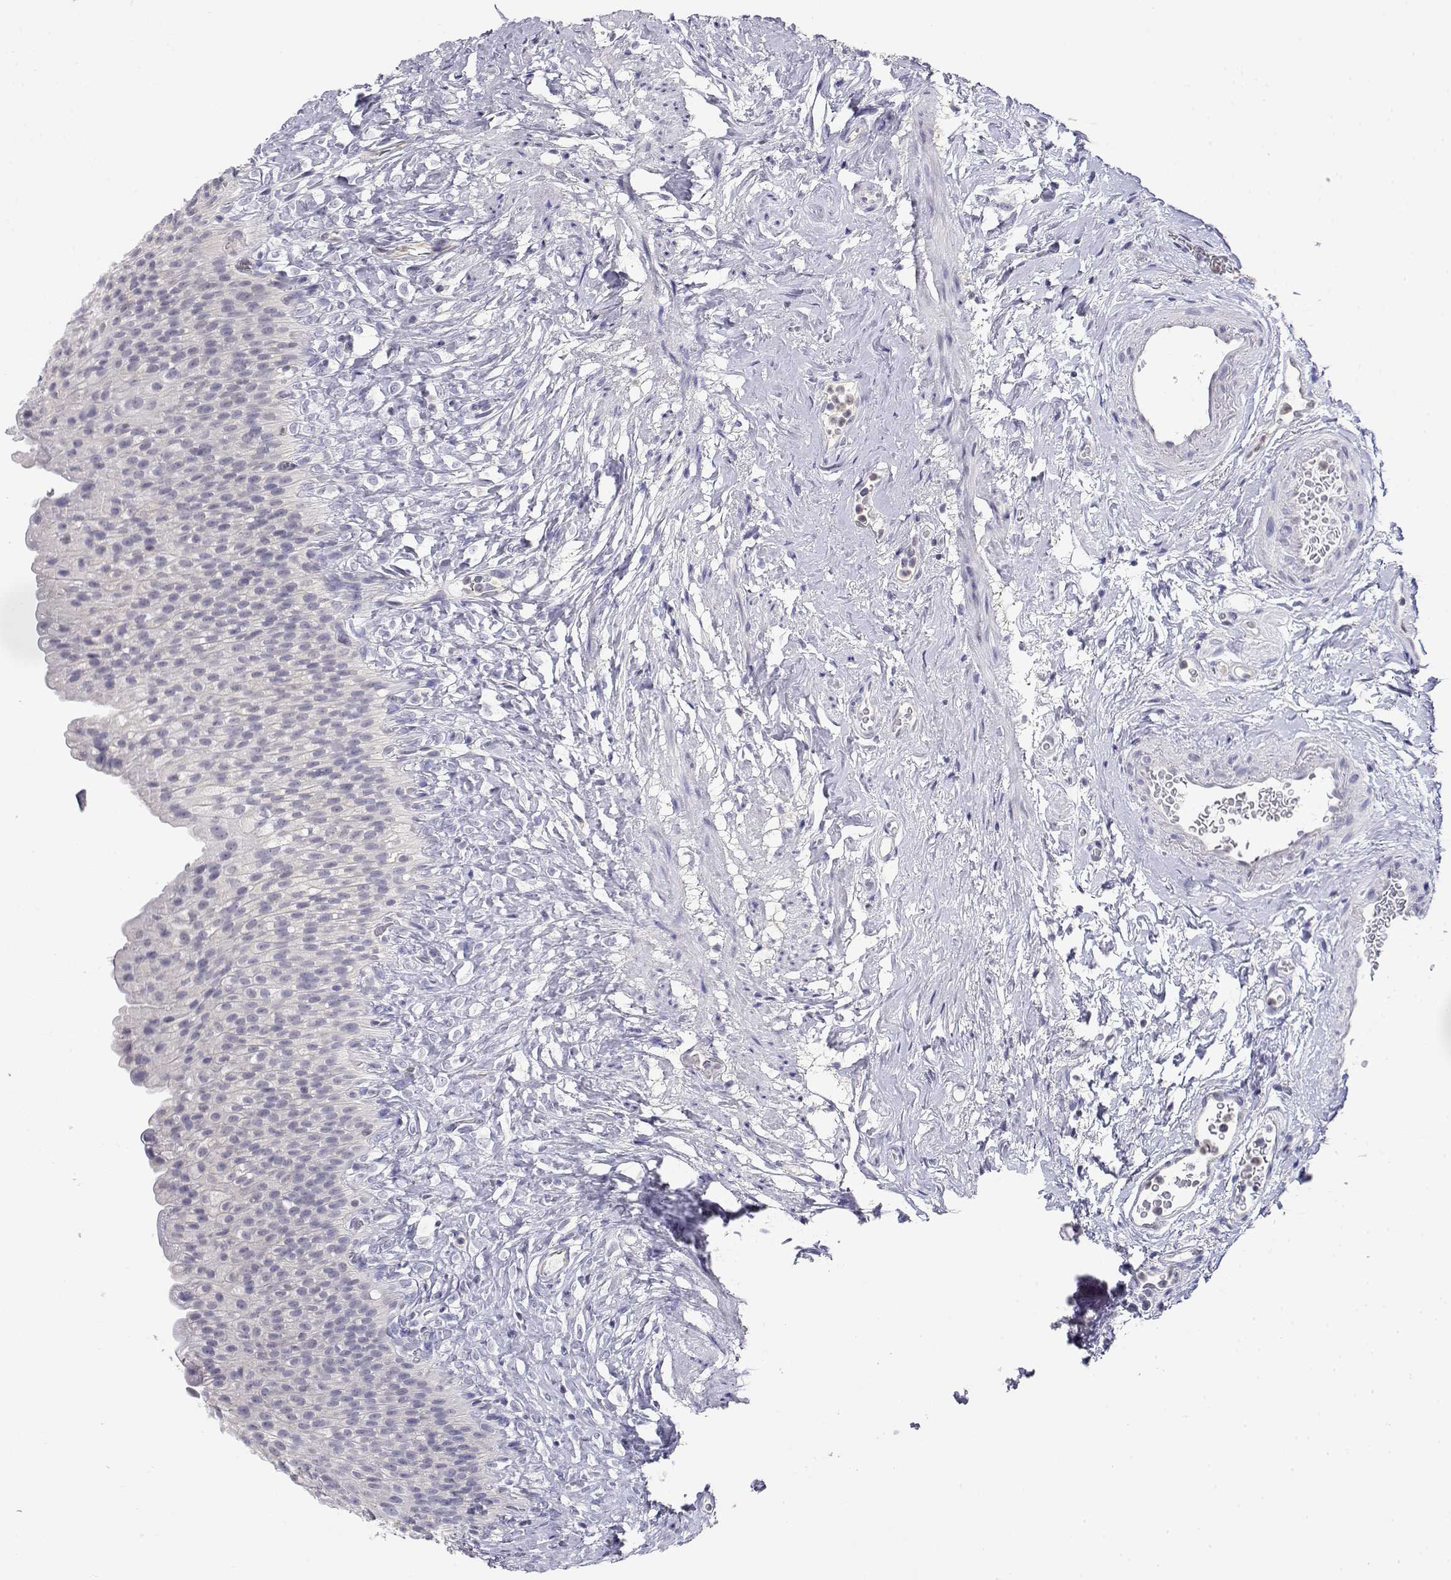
{"staining": {"intensity": "negative", "quantity": "none", "location": "none"}, "tissue": "urinary bladder", "cell_type": "Urothelial cells", "image_type": "normal", "snomed": [{"axis": "morphology", "description": "Normal tissue, NOS"}, {"axis": "topography", "description": "Urinary bladder"}], "caption": "This is an IHC histopathology image of benign urinary bladder. There is no staining in urothelial cells.", "gene": "ADA", "patient": {"sex": "male", "age": 76}}